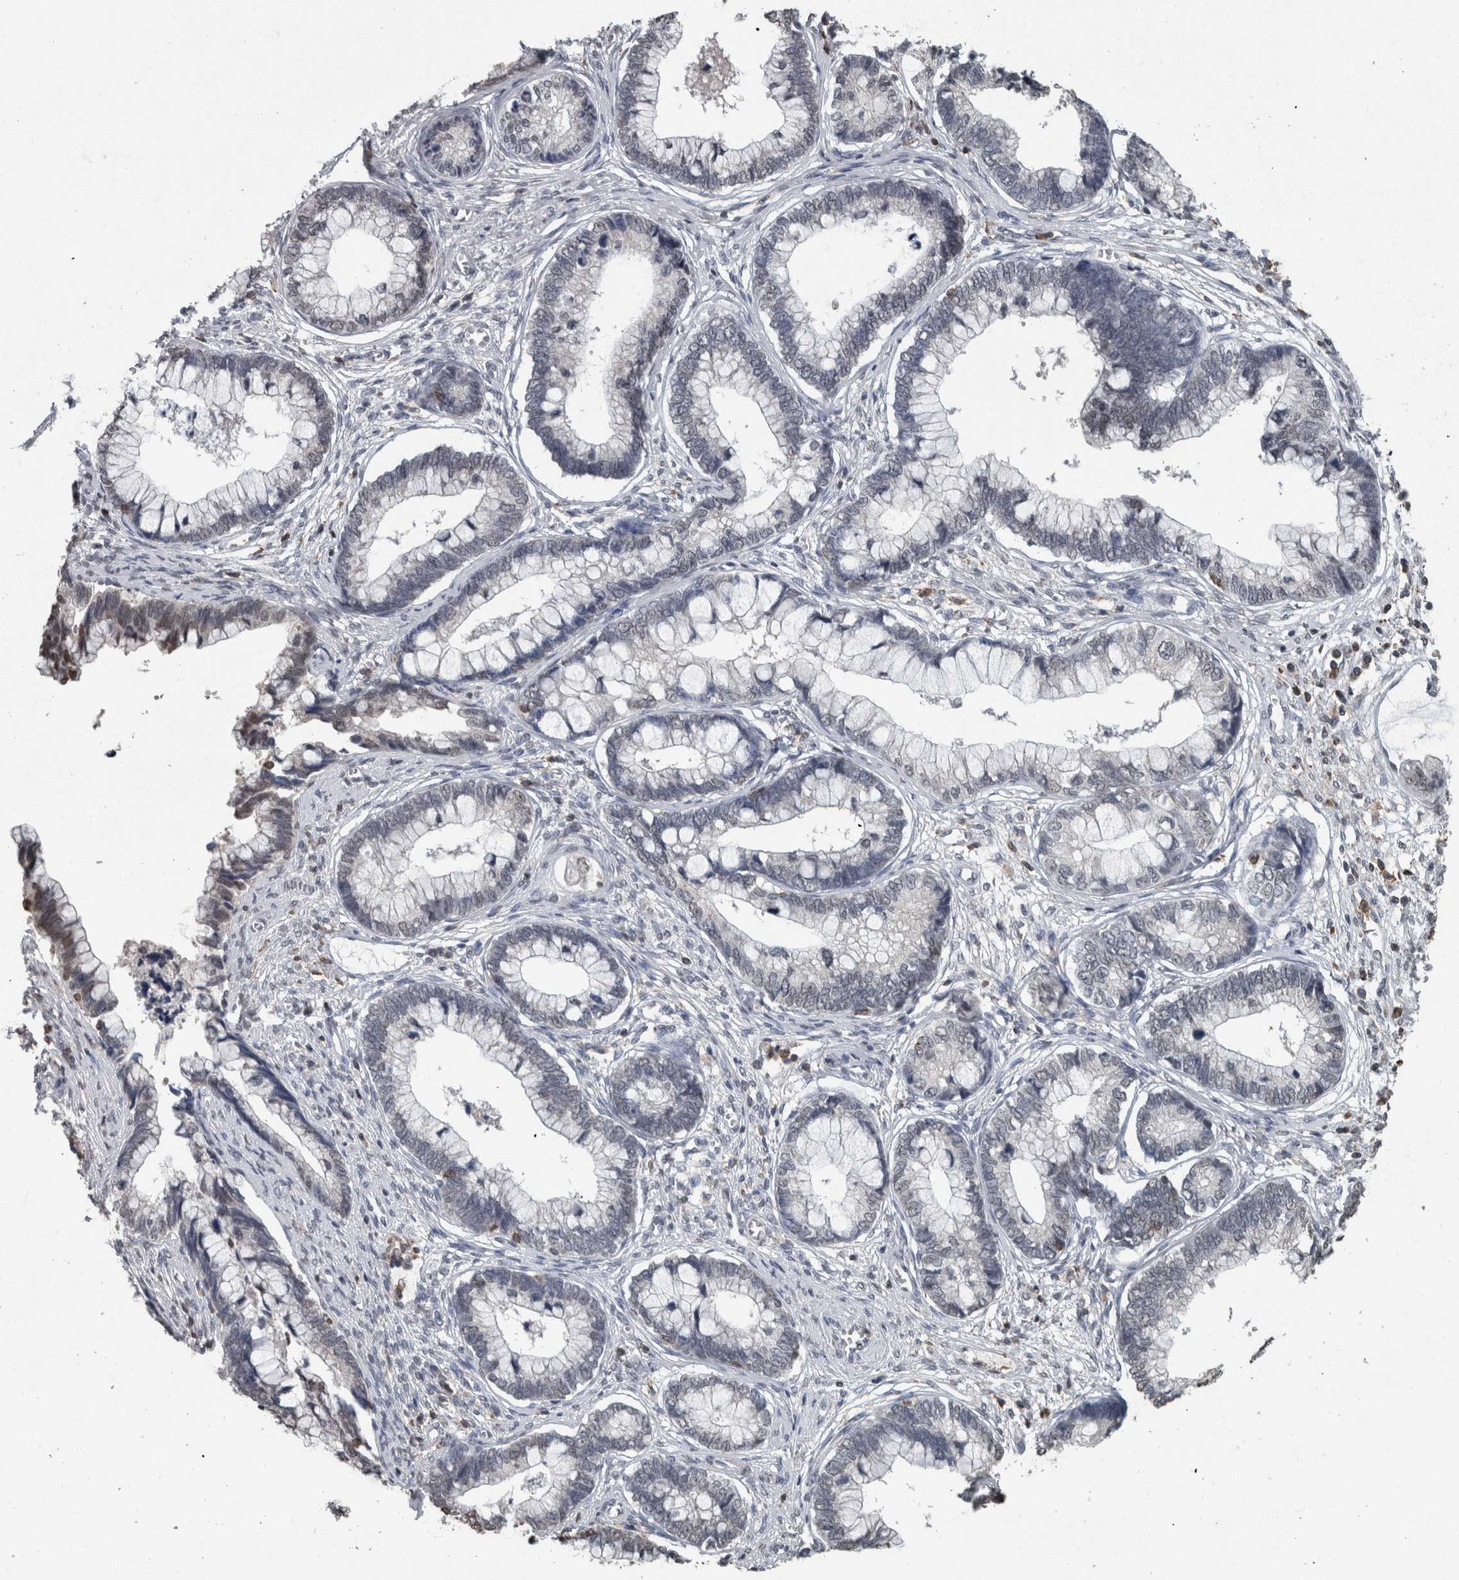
{"staining": {"intensity": "negative", "quantity": "none", "location": "none"}, "tissue": "cervical cancer", "cell_type": "Tumor cells", "image_type": "cancer", "snomed": [{"axis": "morphology", "description": "Adenocarcinoma, NOS"}, {"axis": "topography", "description": "Cervix"}], "caption": "IHC of adenocarcinoma (cervical) shows no positivity in tumor cells. Brightfield microscopy of IHC stained with DAB (3,3'-diaminobenzidine) (brown) and hematoxylin (blue), captured at high magnification.", "gene": "MAFF", "patient": {"sex": "female", "age": 44}}